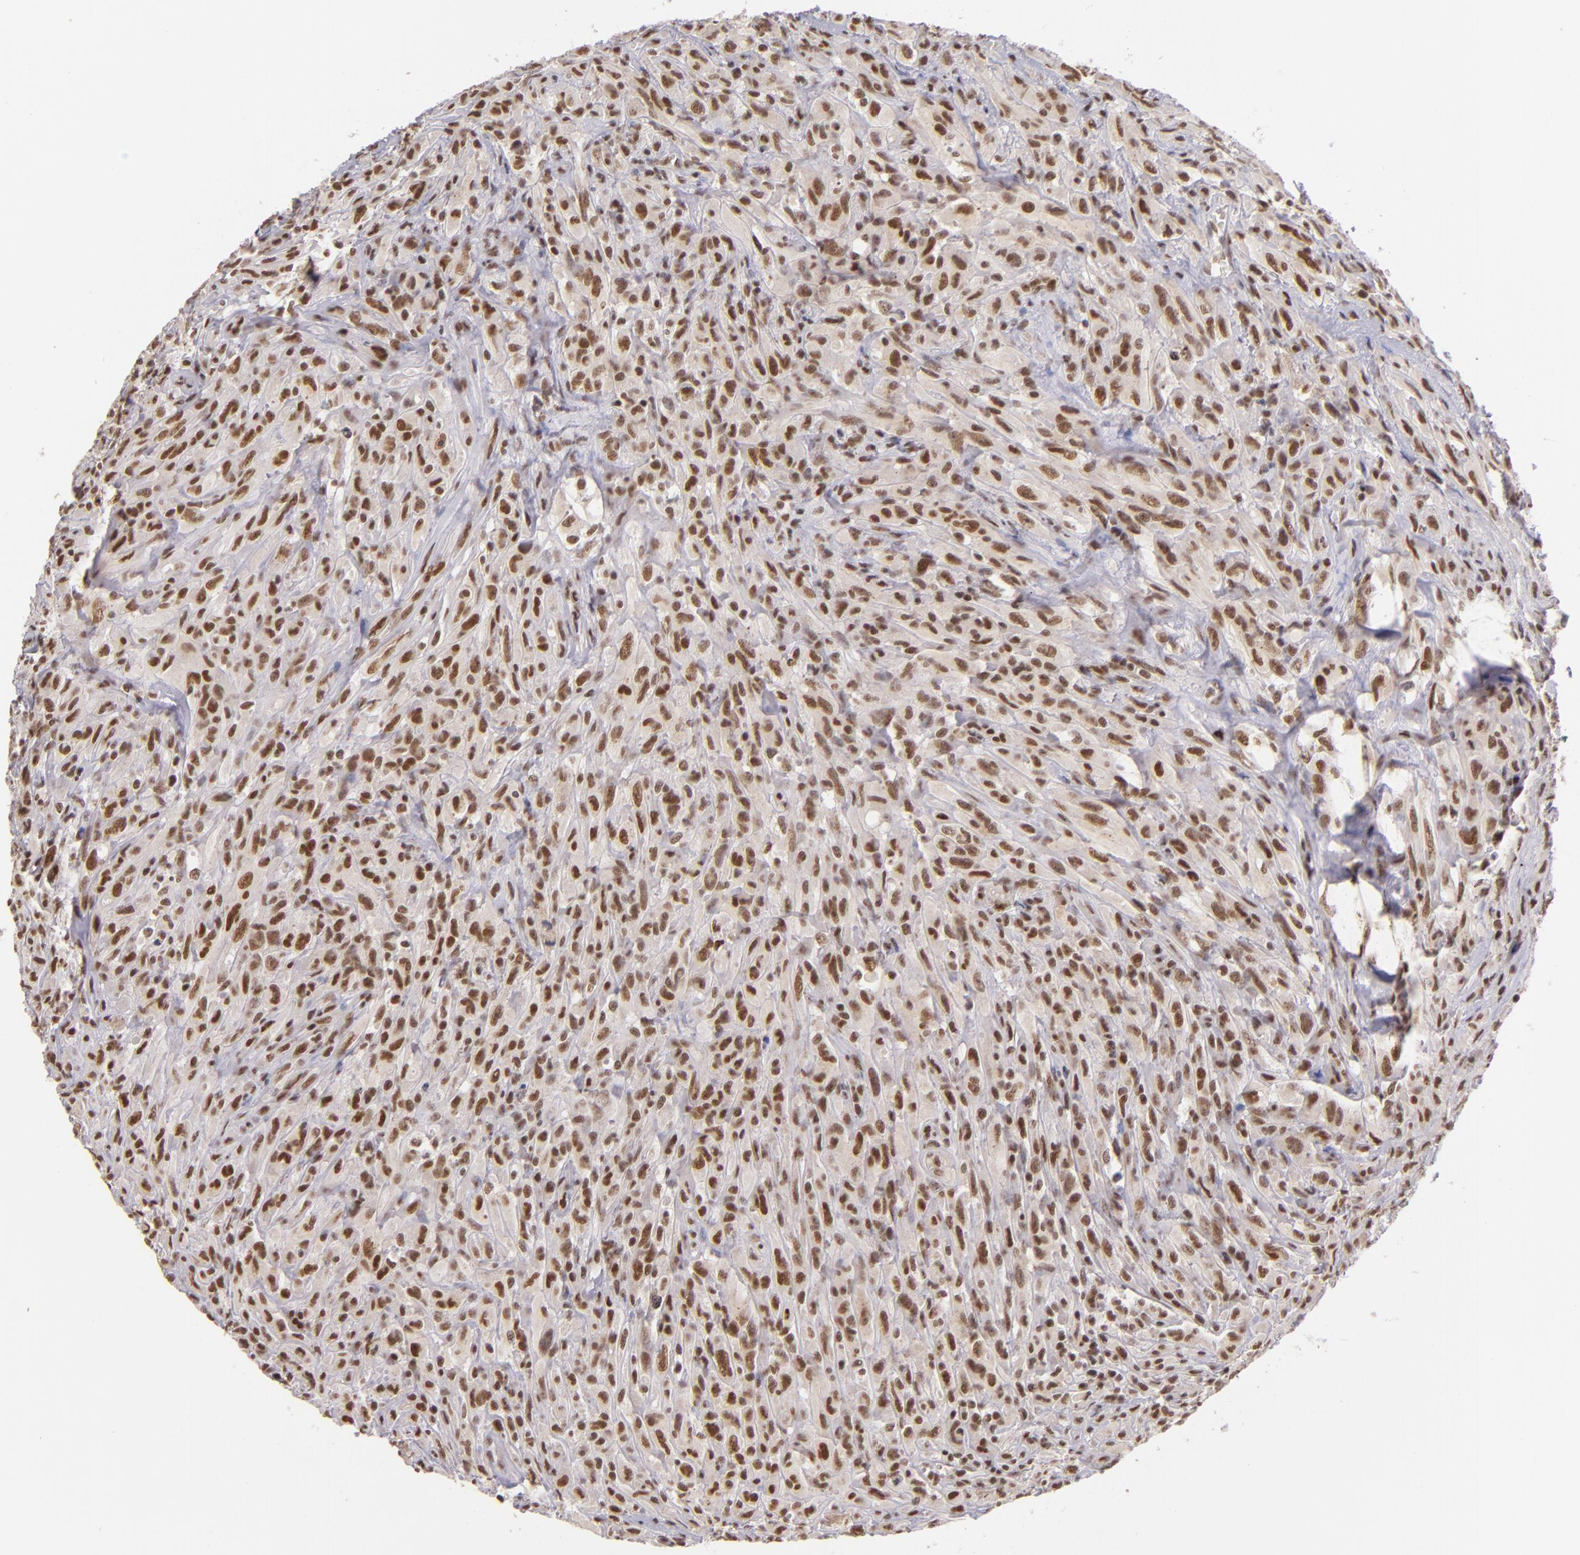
{"staining": {"intensity": "moderate", "quantity": ">75%", "location": "nuclear"}, "tissue": "glioma", "cell_type": "Tumor cells", "image_type": "cancer", "snomed": [{"axis": "morphology", "description": "Glioma, malignant, High grade"}, {"axis": "topography", "description": "Brain"}], "caption": "Moderate nuclear positivity is seen in about >75% of tumor cells in glioma.", "gene": "ZNF148", "patient": {"sex": "male", "age": 48}}